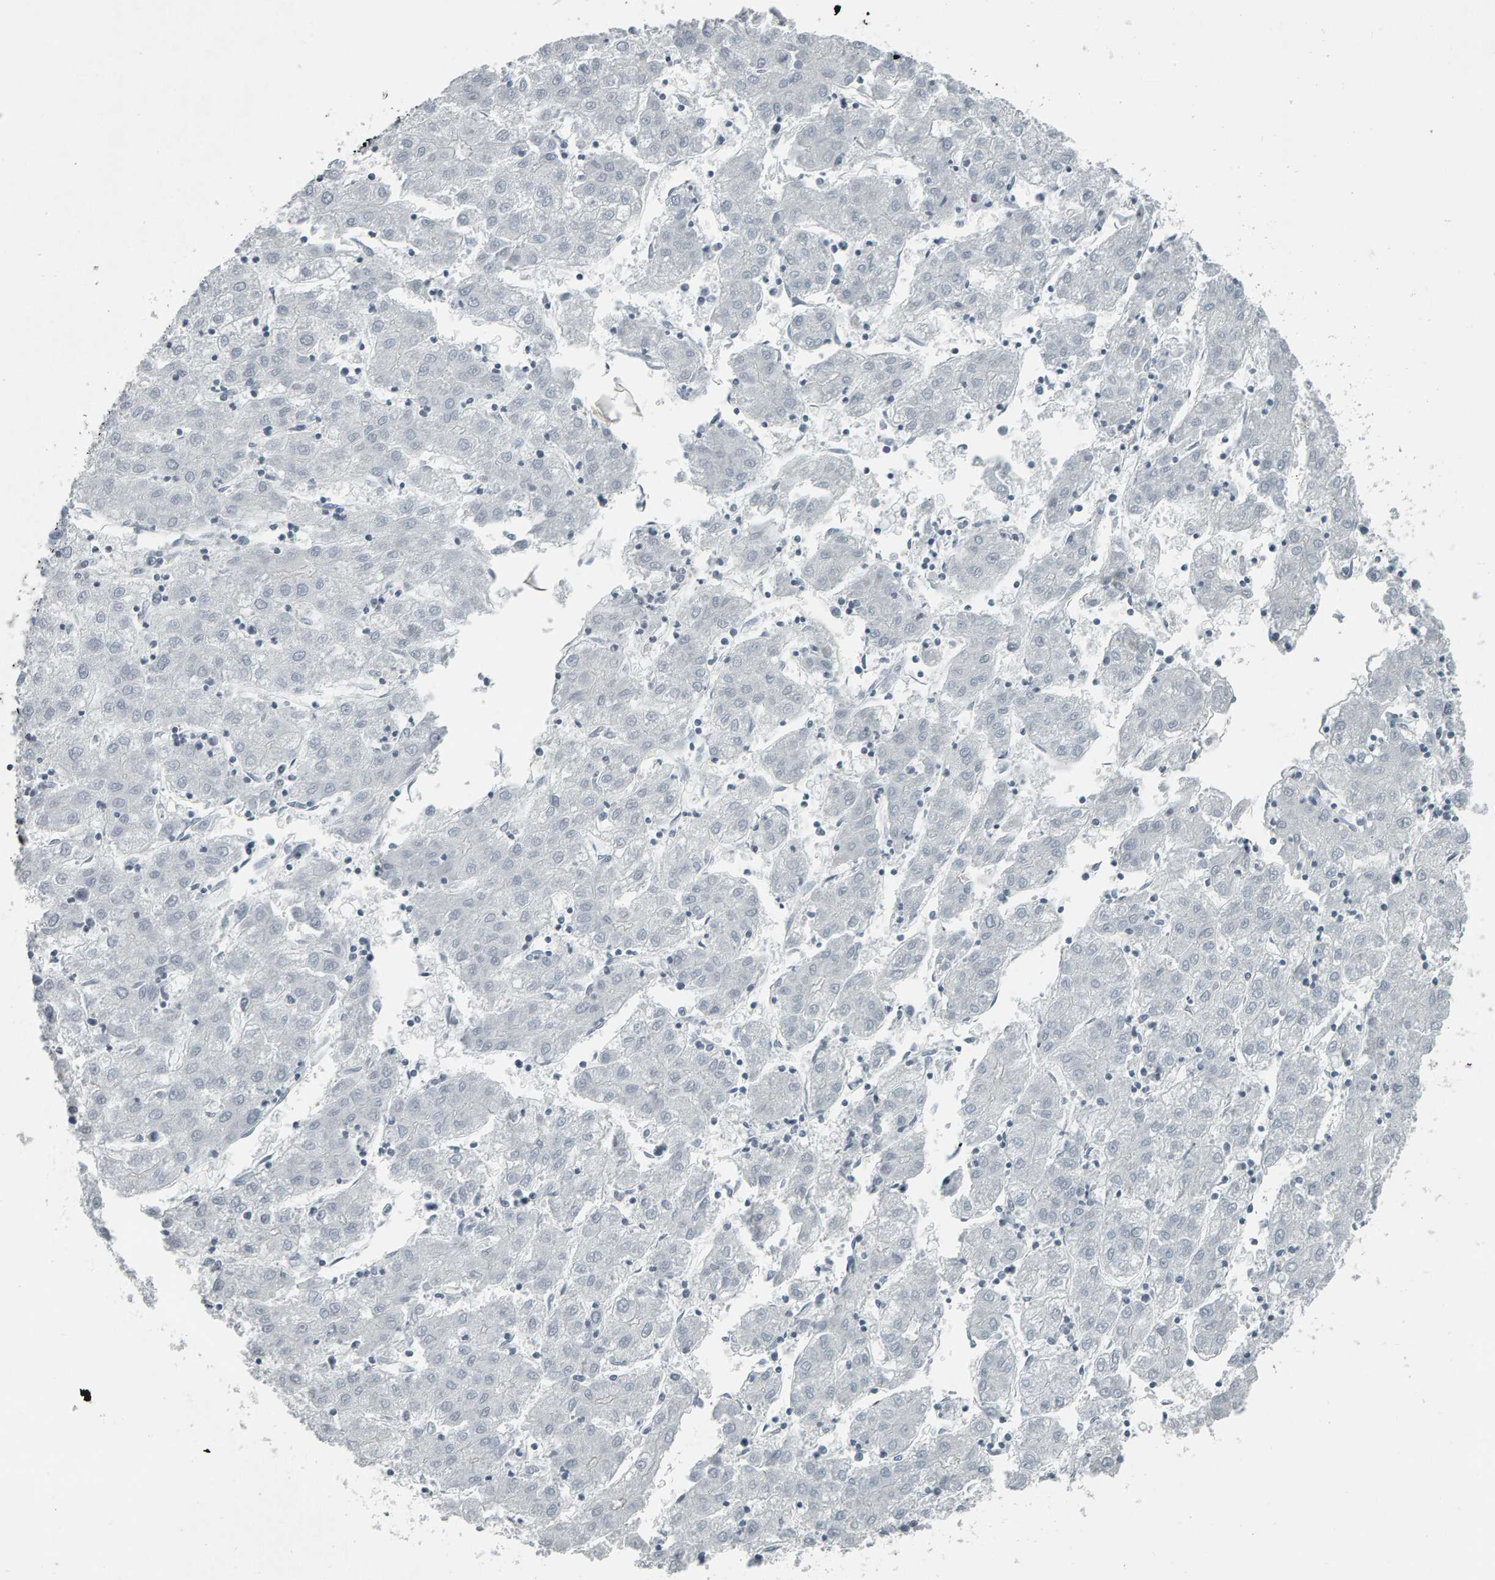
{"staining": {"intensity": "negative", "quantity": "none", "location": "none"}, "tissue": "liver cancer", "cell_type": "Tumor cells", "image_type": "cancer", "snomed": [{"axis": "morphology", "description": "Carcinoma, Hepatocellular, NOS"}, {"axis": "topography", "description": "Liver"}], "caption": "IHC image of neoplastic tissue: liver cancer stained with DAB (3,3'-diaminobenzidine) reveals no significant protein staining in tumor cells.", "gene": "PYY", "patient": {"sex": "male", "age": 72}}